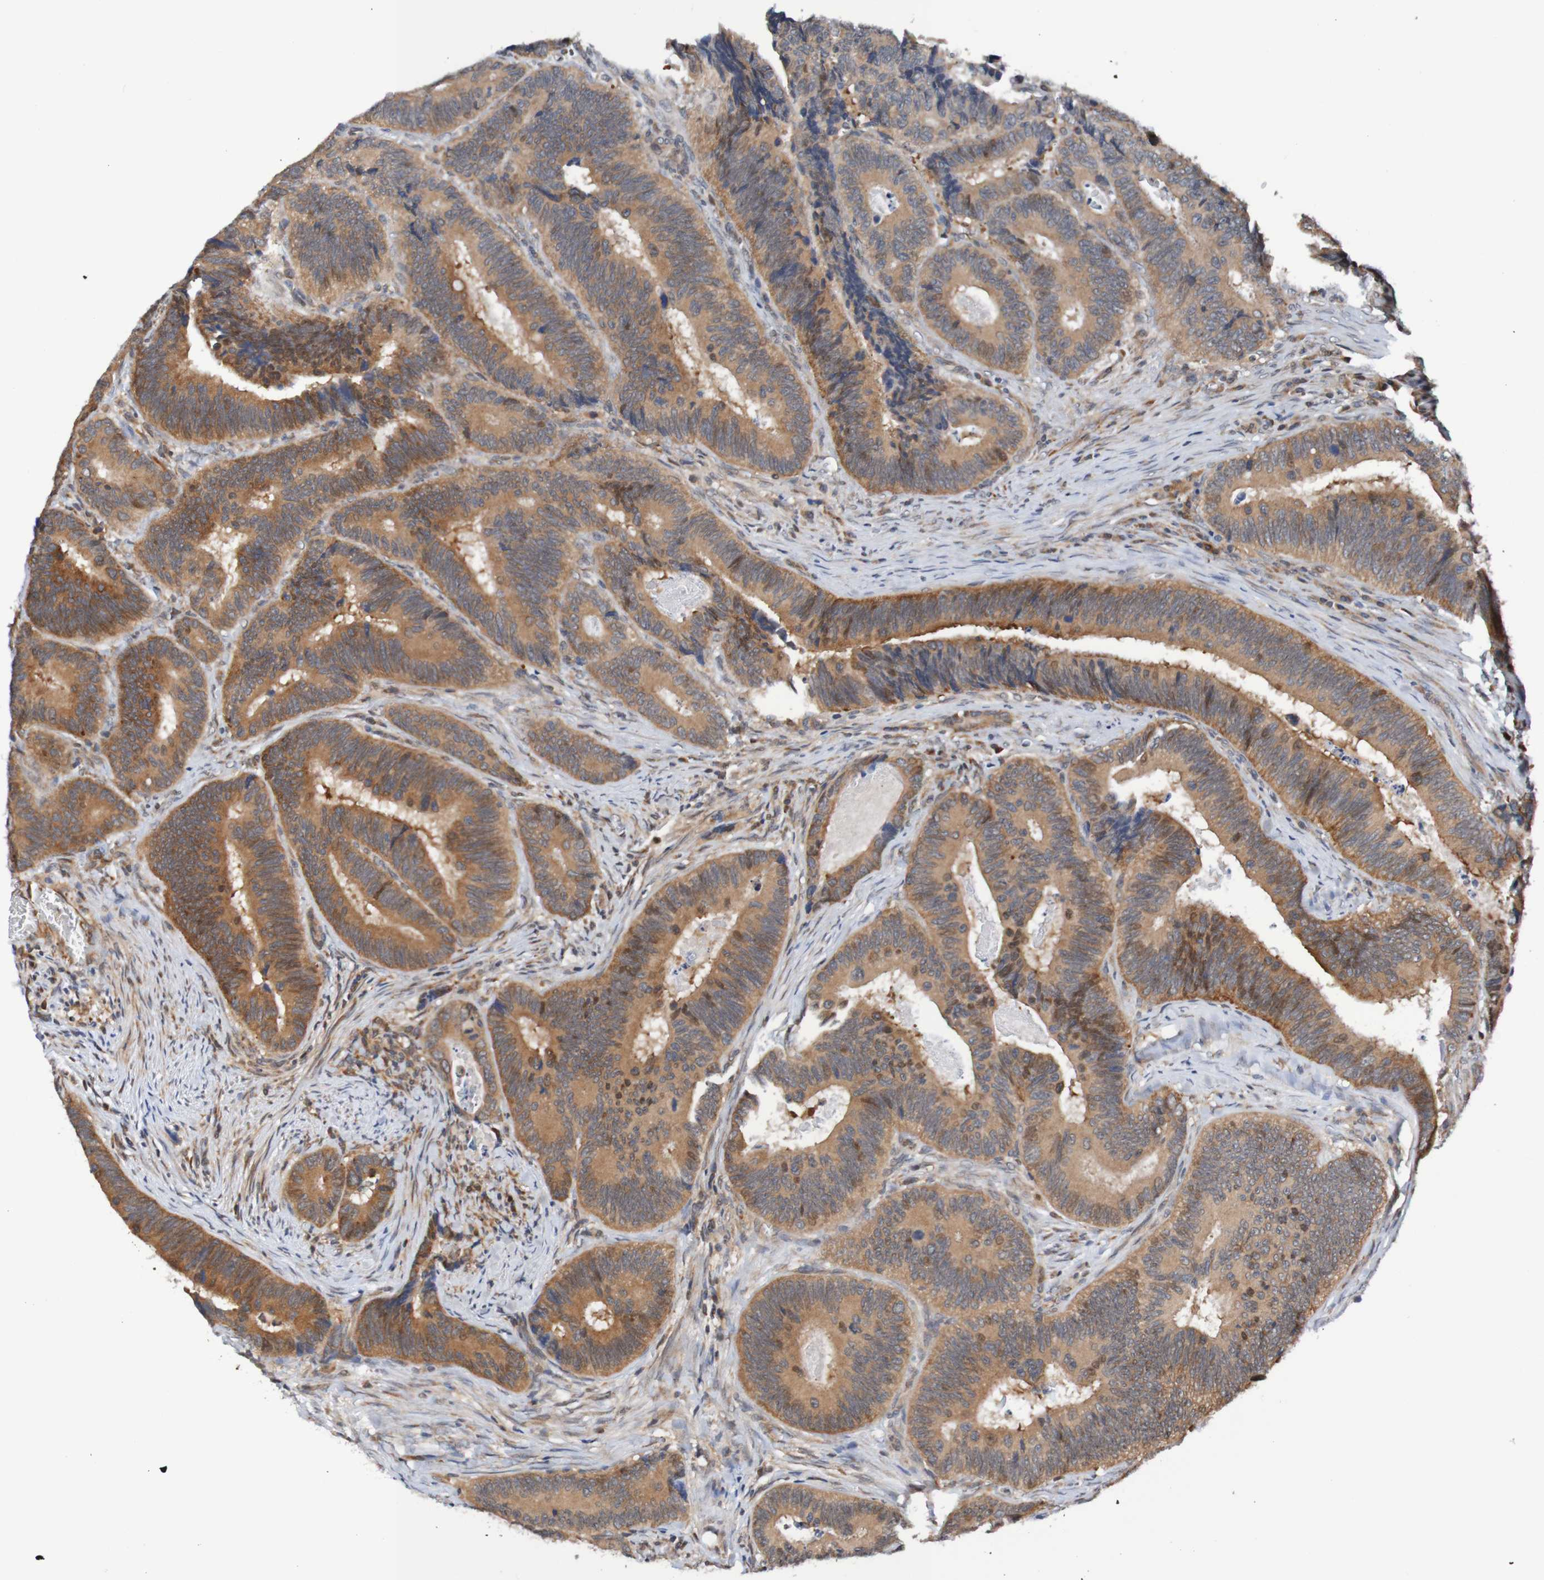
{"staining": {"intensity": "moderate", "quantity": ">75%", "location": "cytoplasmic/membranous"}, "tissue": "colorectal cancer", "cell_type": "Tumor cells", "image_type": "cancer", "snomed": [{"axis": "morphology", "description": "Inflammation, NOS"}, {"axis": "morphology", "description": "Adenocarcinoma, NOS"}, {"axis": "topography", "description": "Colon"}], "caption": "The micrograph reveals a brown stain indicating the presence of a protein in the cytoplasmic/membranous of tumor cells in colorectal cancer. (IHC, brightfield microscopy, high magnification).", "gene": "AXIN1", "patient": {"sex": "male", "age": 72}}